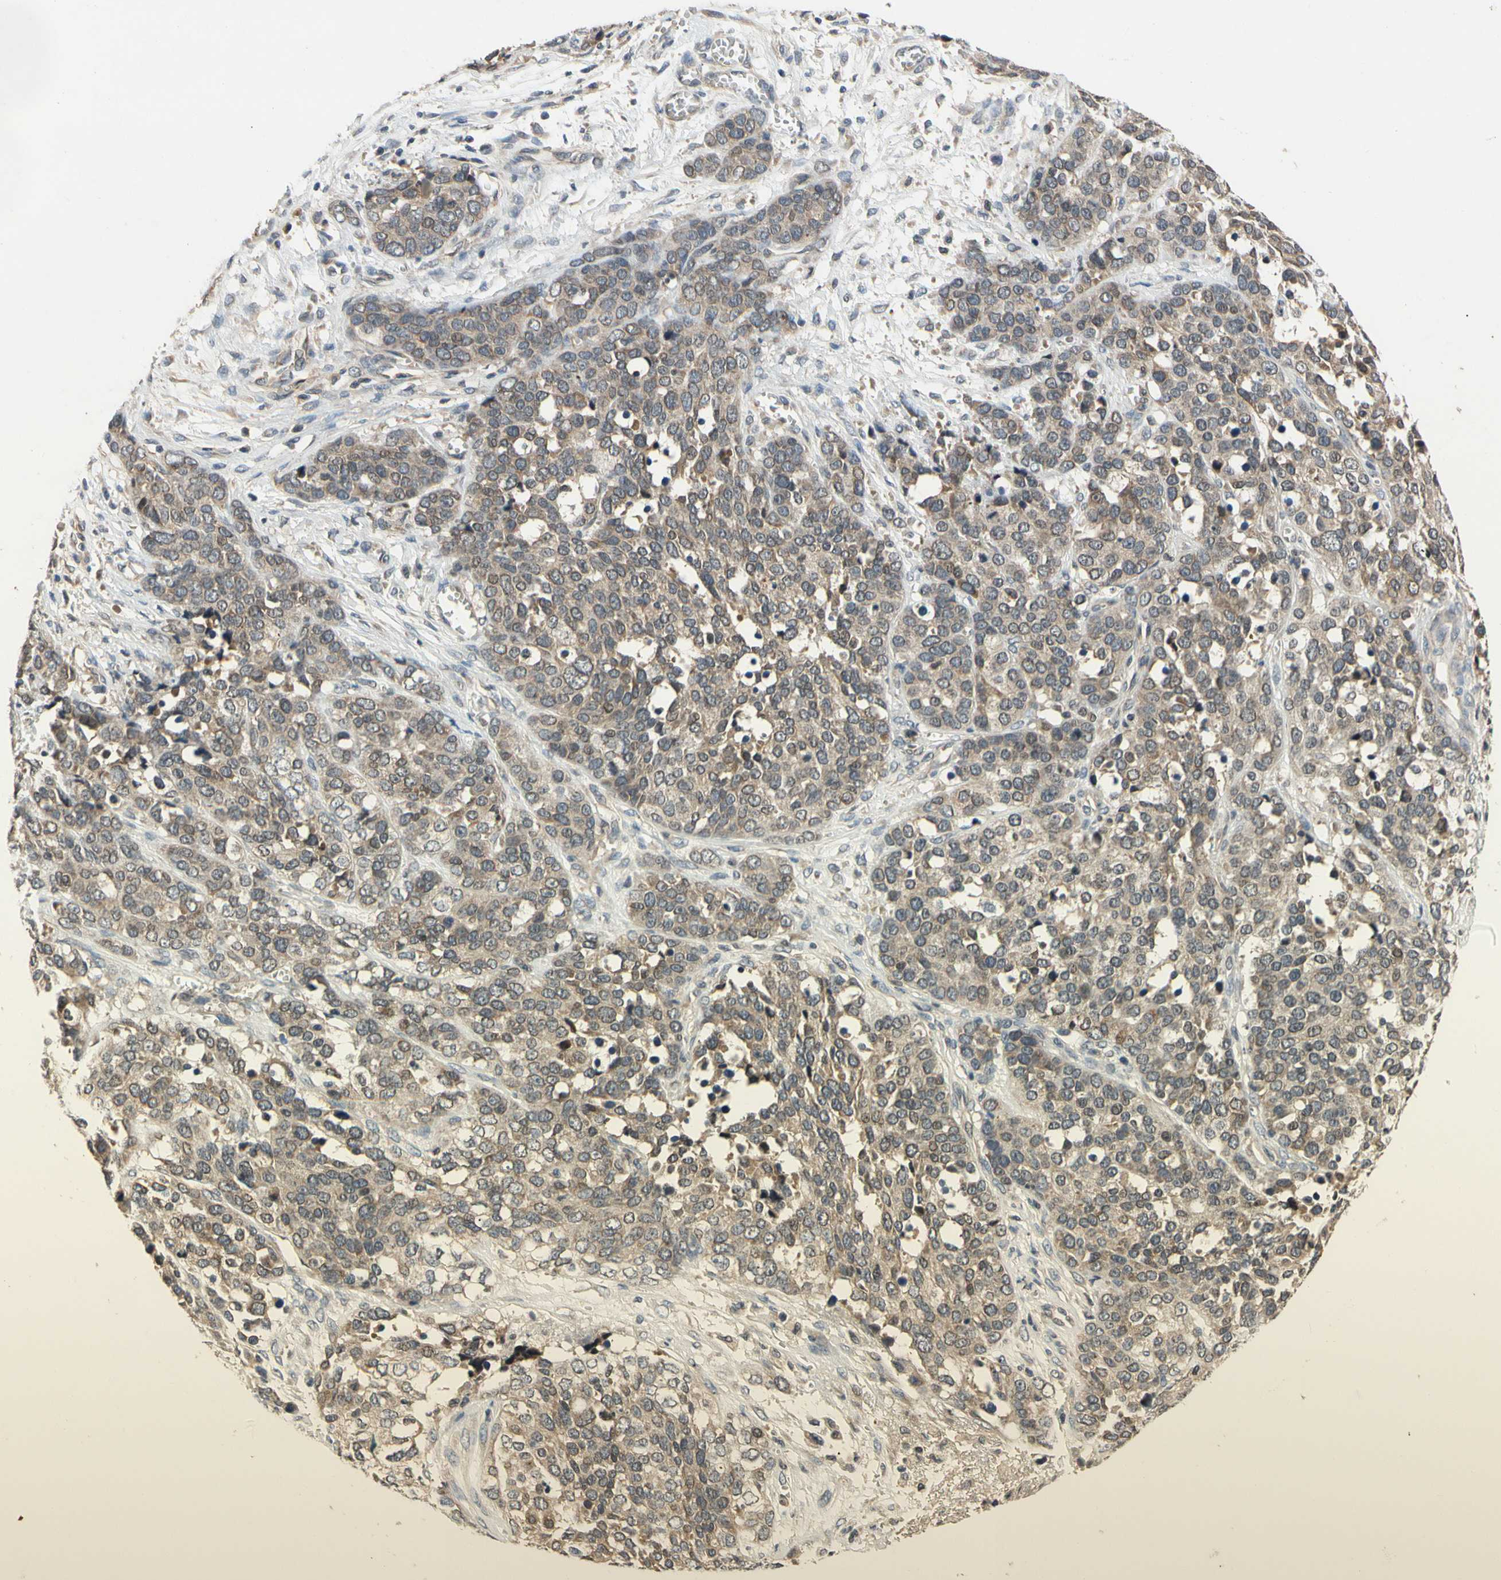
{"staining": {"intensity": "weak", "quantity": "25%-75%", "location": "cytoplasmic/membranous"}, "tissue": "ovarian cancer", "cell_type": "Tumor cells", "image_type": "cancer", "snomed": [{"axis": "morphology", "description": "Cystadenocarcinoma, serous, NOS"}, {"axis": "topography", "description": "Ovary"}], "caption": "Protein expression analysis of ovarian serous cystadenocarcinoma displays weak cytoplasmic/membranous expression in about 25%-75% of tumor cells. (Brightfield microscopy of DAB IHC at high magnification).", "gene": "ALKBH3", "patient": {"sex": "female", "age": 44}}